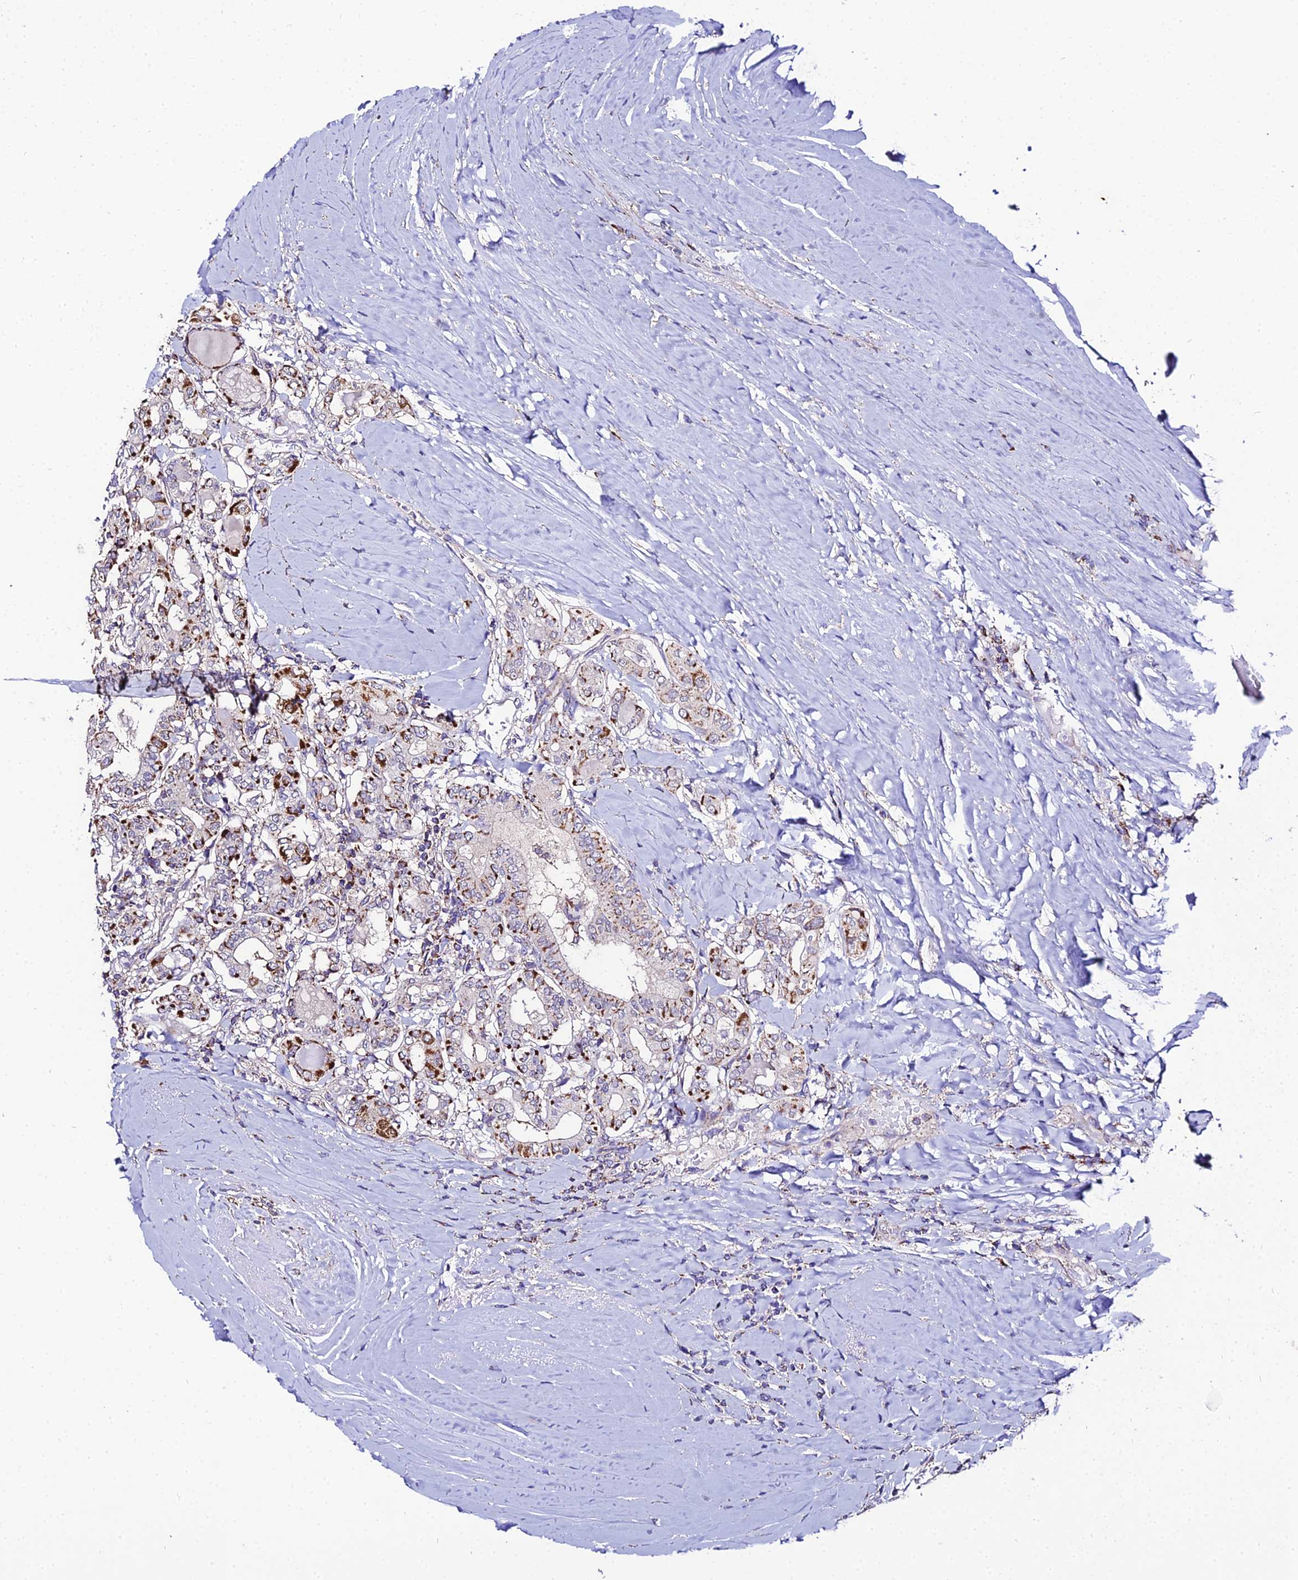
{"staining": {"intensity": "strong", "quantity": "25%-75%", "location": "cytoplasmic/membranous"}, "tissue": "thyroid cancer", "cell_type": "Tumor cells", "image_type": "cancer", "snomed": [{"axis": "morphology", "description": "Papillary adenocarcinoma, NOS"}, {"axis": "topography", "description": "Thyroid gland"}], "caption": "A photomicrograph showing strong cytoplasmic/membranous staining in approximately 25%-75% of tumor cells in thyroid cancer, as visualized by brown immunohistochemical staining.", "gene": "PSMD2", "patient": {"sex": "female", "age": 72}}